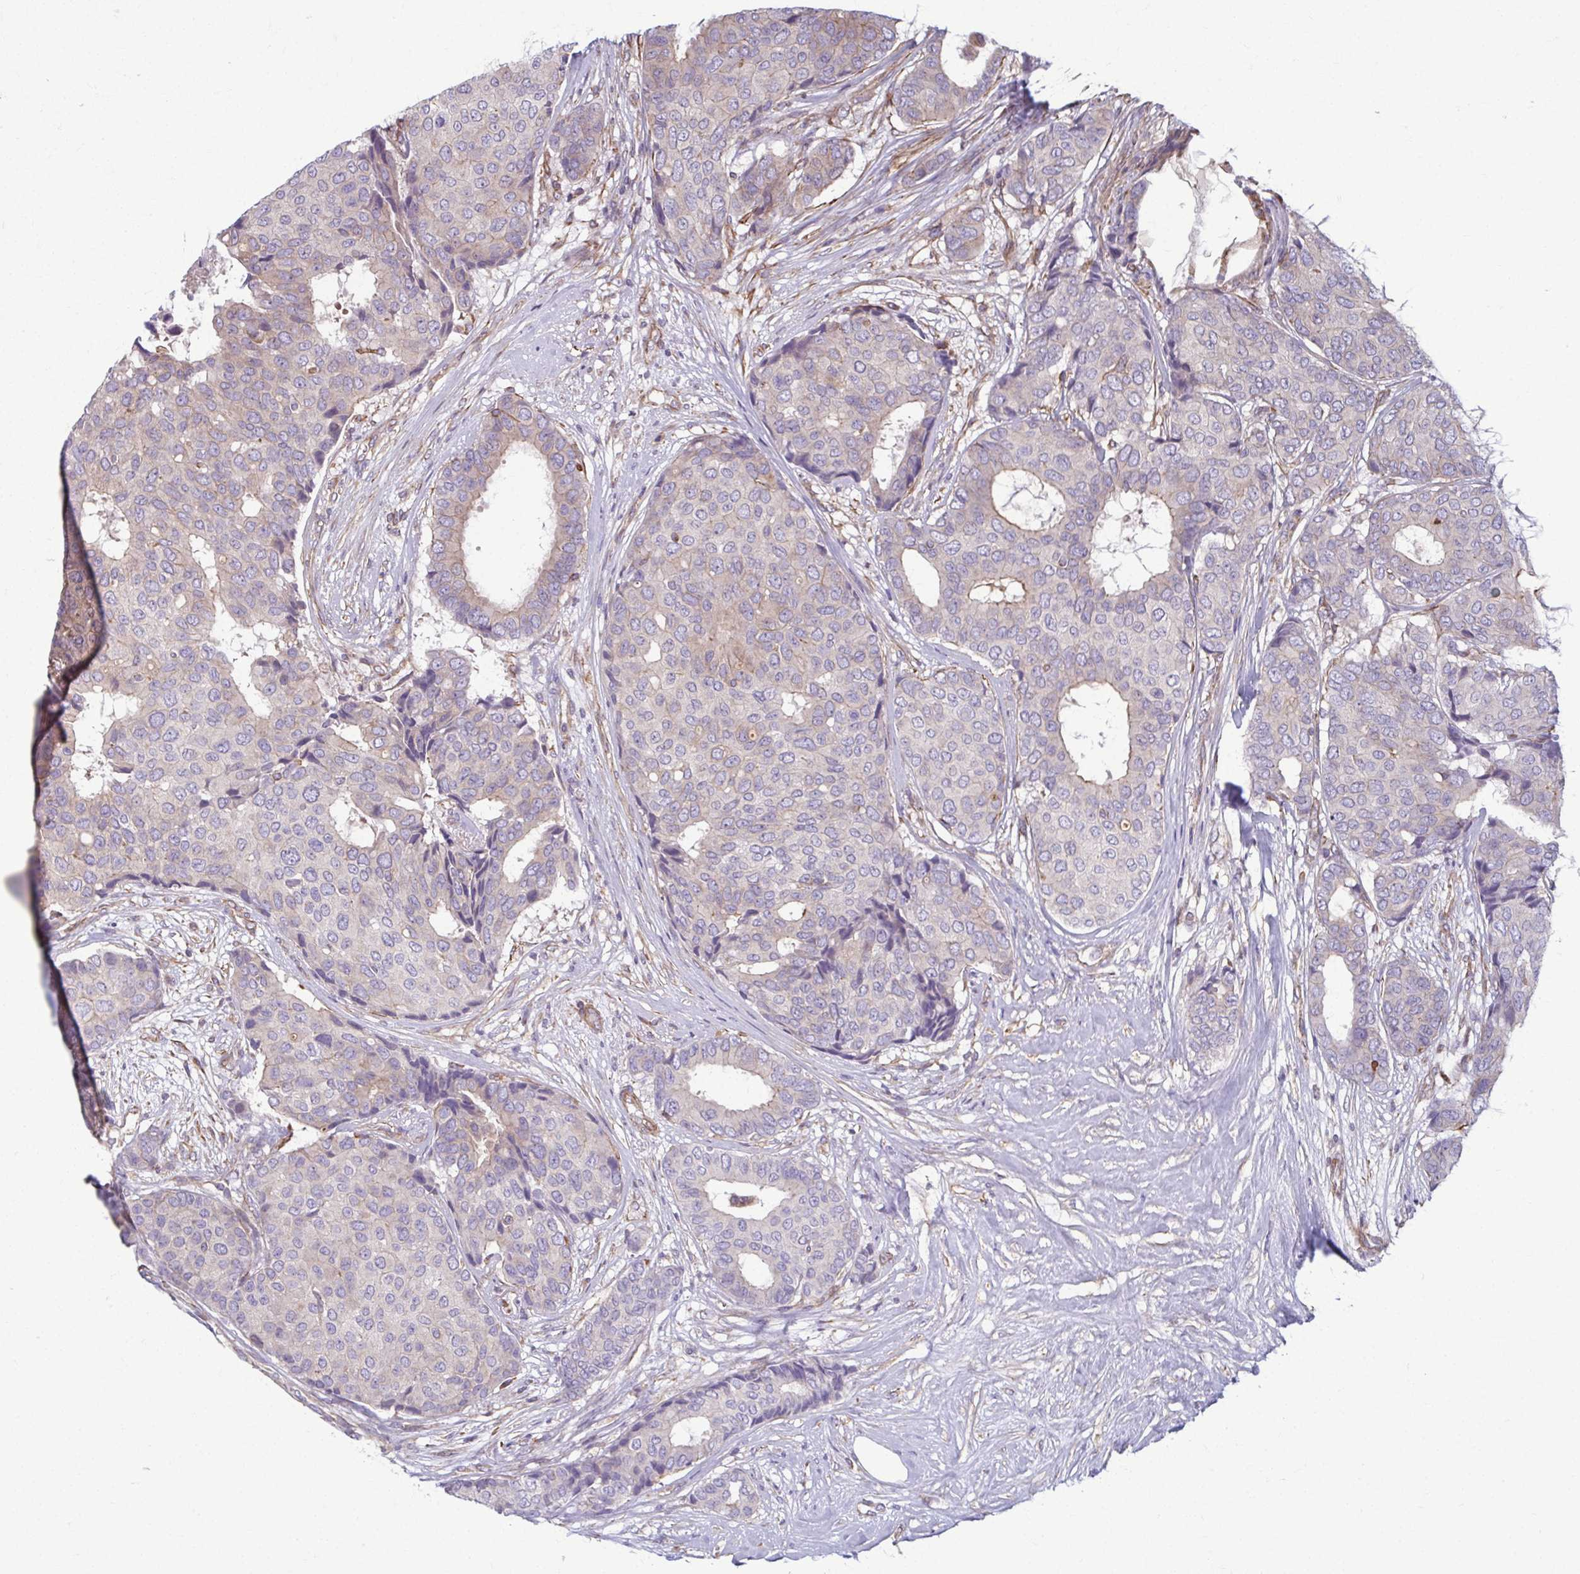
{"staining": {"intensity": "negative", "quantity": "none", "location": "none"}, "tissue": "breast cancer", "cell_type": "Tumor cells", "image_type": "cancer", "snomed": [{"axis": "morphology", "description": "Duct carcinoma"}, {"axis": "topography", "description": "Breast"}], "caption": "Tumor cells are negative for protein expression in human breast cancer (infiltrating ductal carcinoma).", "gene": "EID2B", "patient": {"sex": "female", "age": 75}}